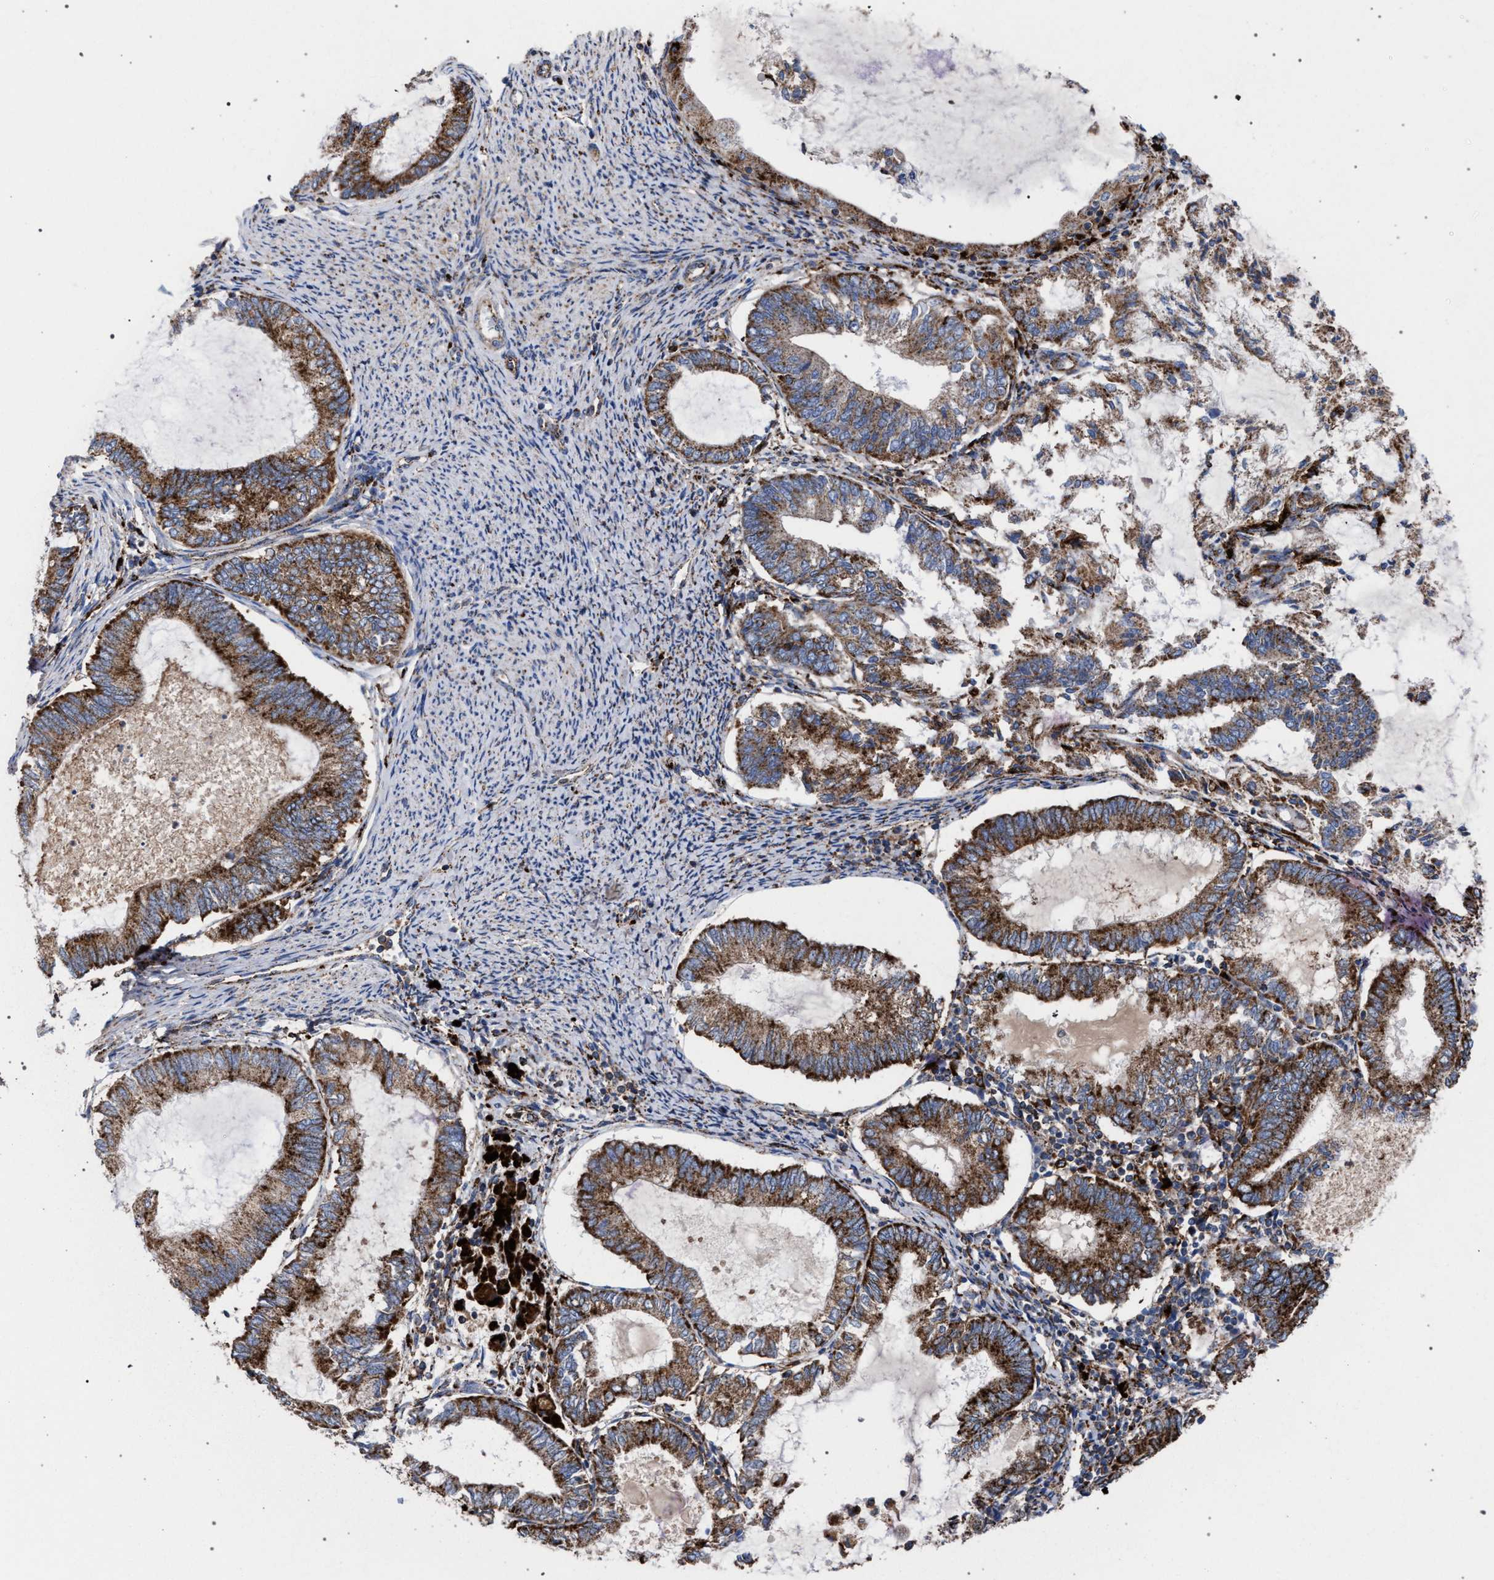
{"staining": {"intensity": "moderate", "quantity": ">75%", "location": "cytoplasmic/membranous"}, "tissue": "endometrial cancer", "cell_type": "Tumor cells", "image_type": "cancer", "snomed": [{"axis": "morphology", "description": "Adenocarcinoma, NOS"}, {"axis": "topography", "description": "Endometrium"}], "caption": "Tumor cells exhibit medium levels of moderate cytoplasmic/membranous positivity in approximately >75% of cells in human endometrial cancer (adenocarcinoma).", "gene": "PPT1", "patient": {"sex": "female", "age": 86}}